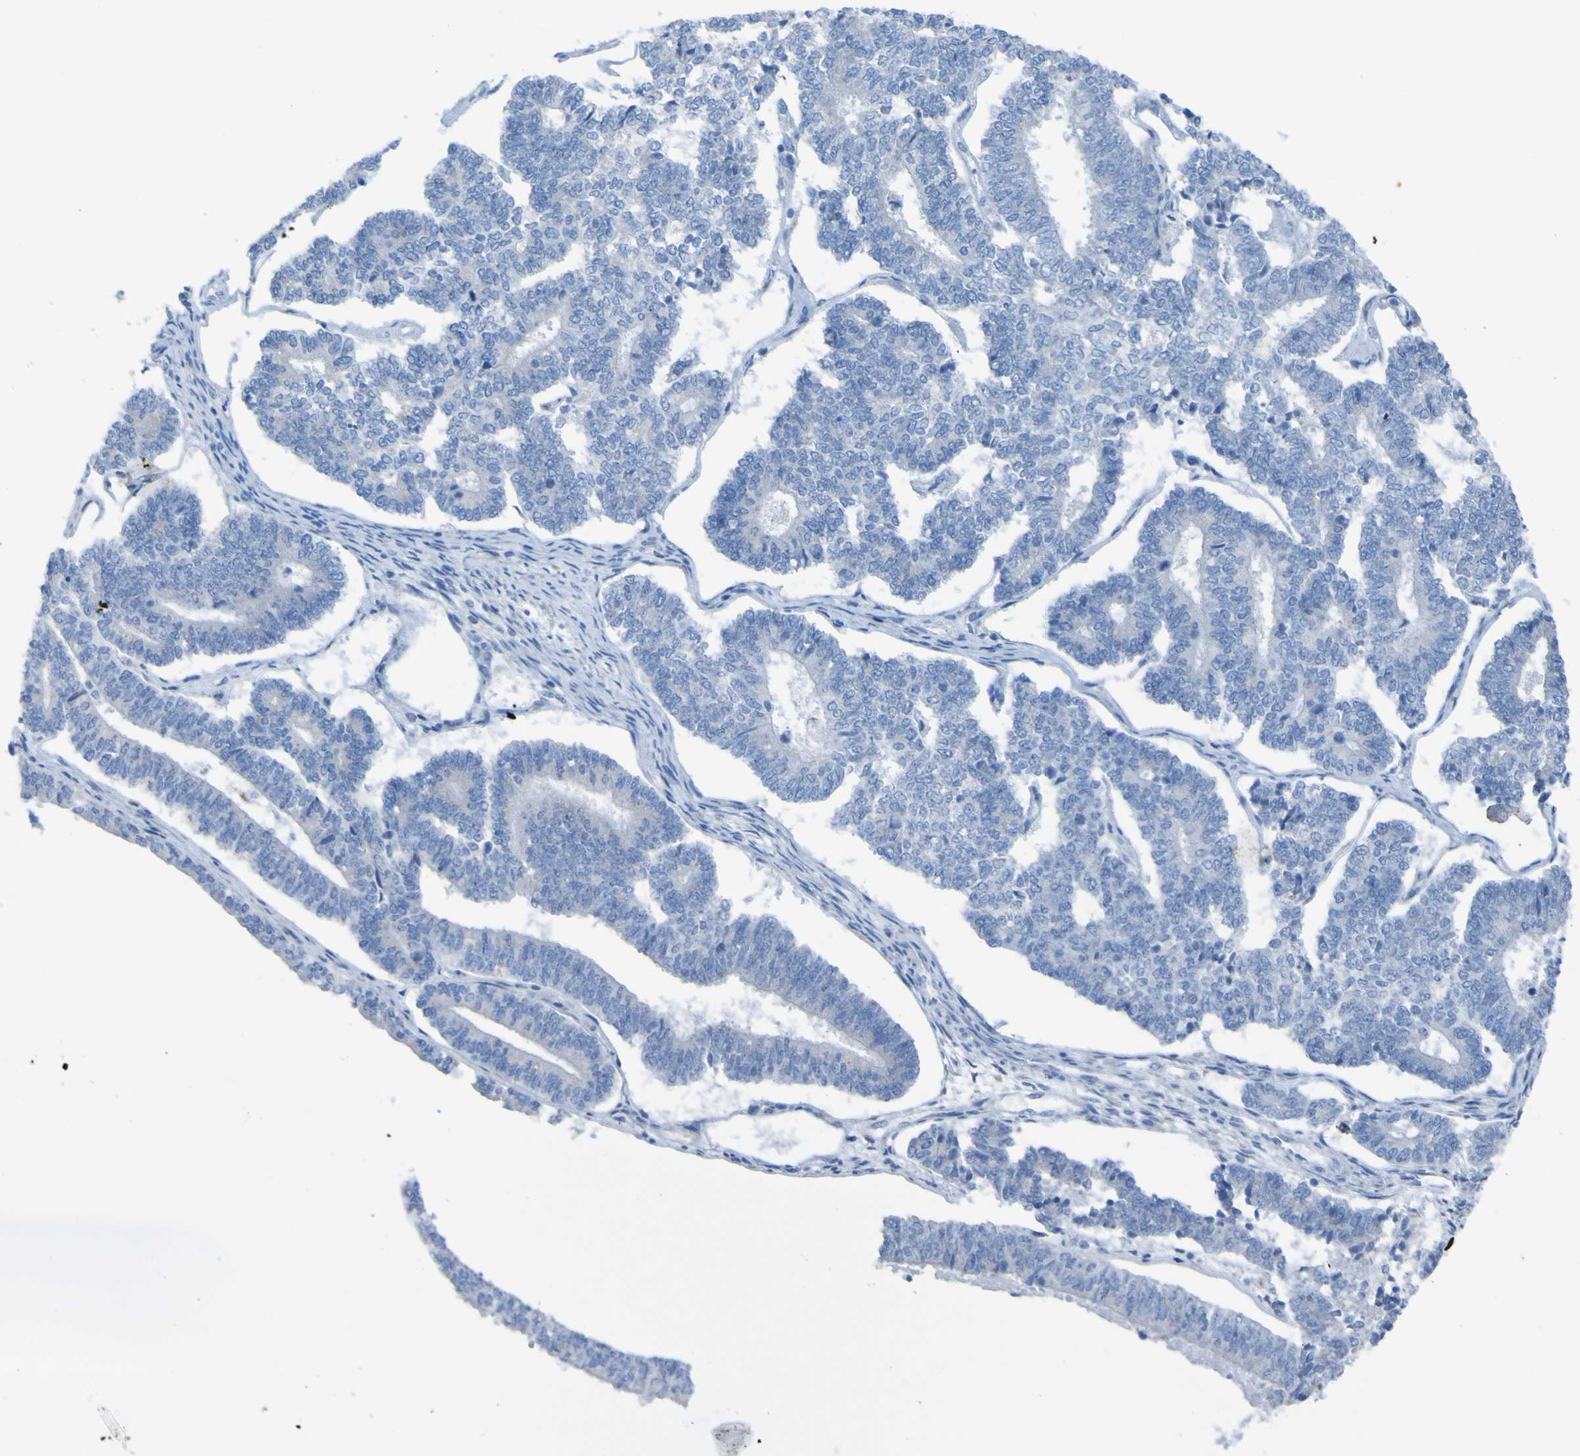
{"staining": {"intensity": "negative", "quantity": "none", "location": "none"}, "tissue": "endometrial cancer", "cell_type": "Tumor cells", "image_type": "cancer", "snomed": [{"axis": "morphology", "description": "Adenocarcinoma, NOS"}, {"axis": "topography", "description": "Endometrium"}], "caption": "This photomicrograph is of endometrial adenocarcinoma stained with IHC to label a protein in brown with the nuclei are counter-stained blue. There is no expression in tumor cells. Nuclei are stained in blue.", "gene": "ACMSD", "patient": {"sex": "female", "age": 70}}